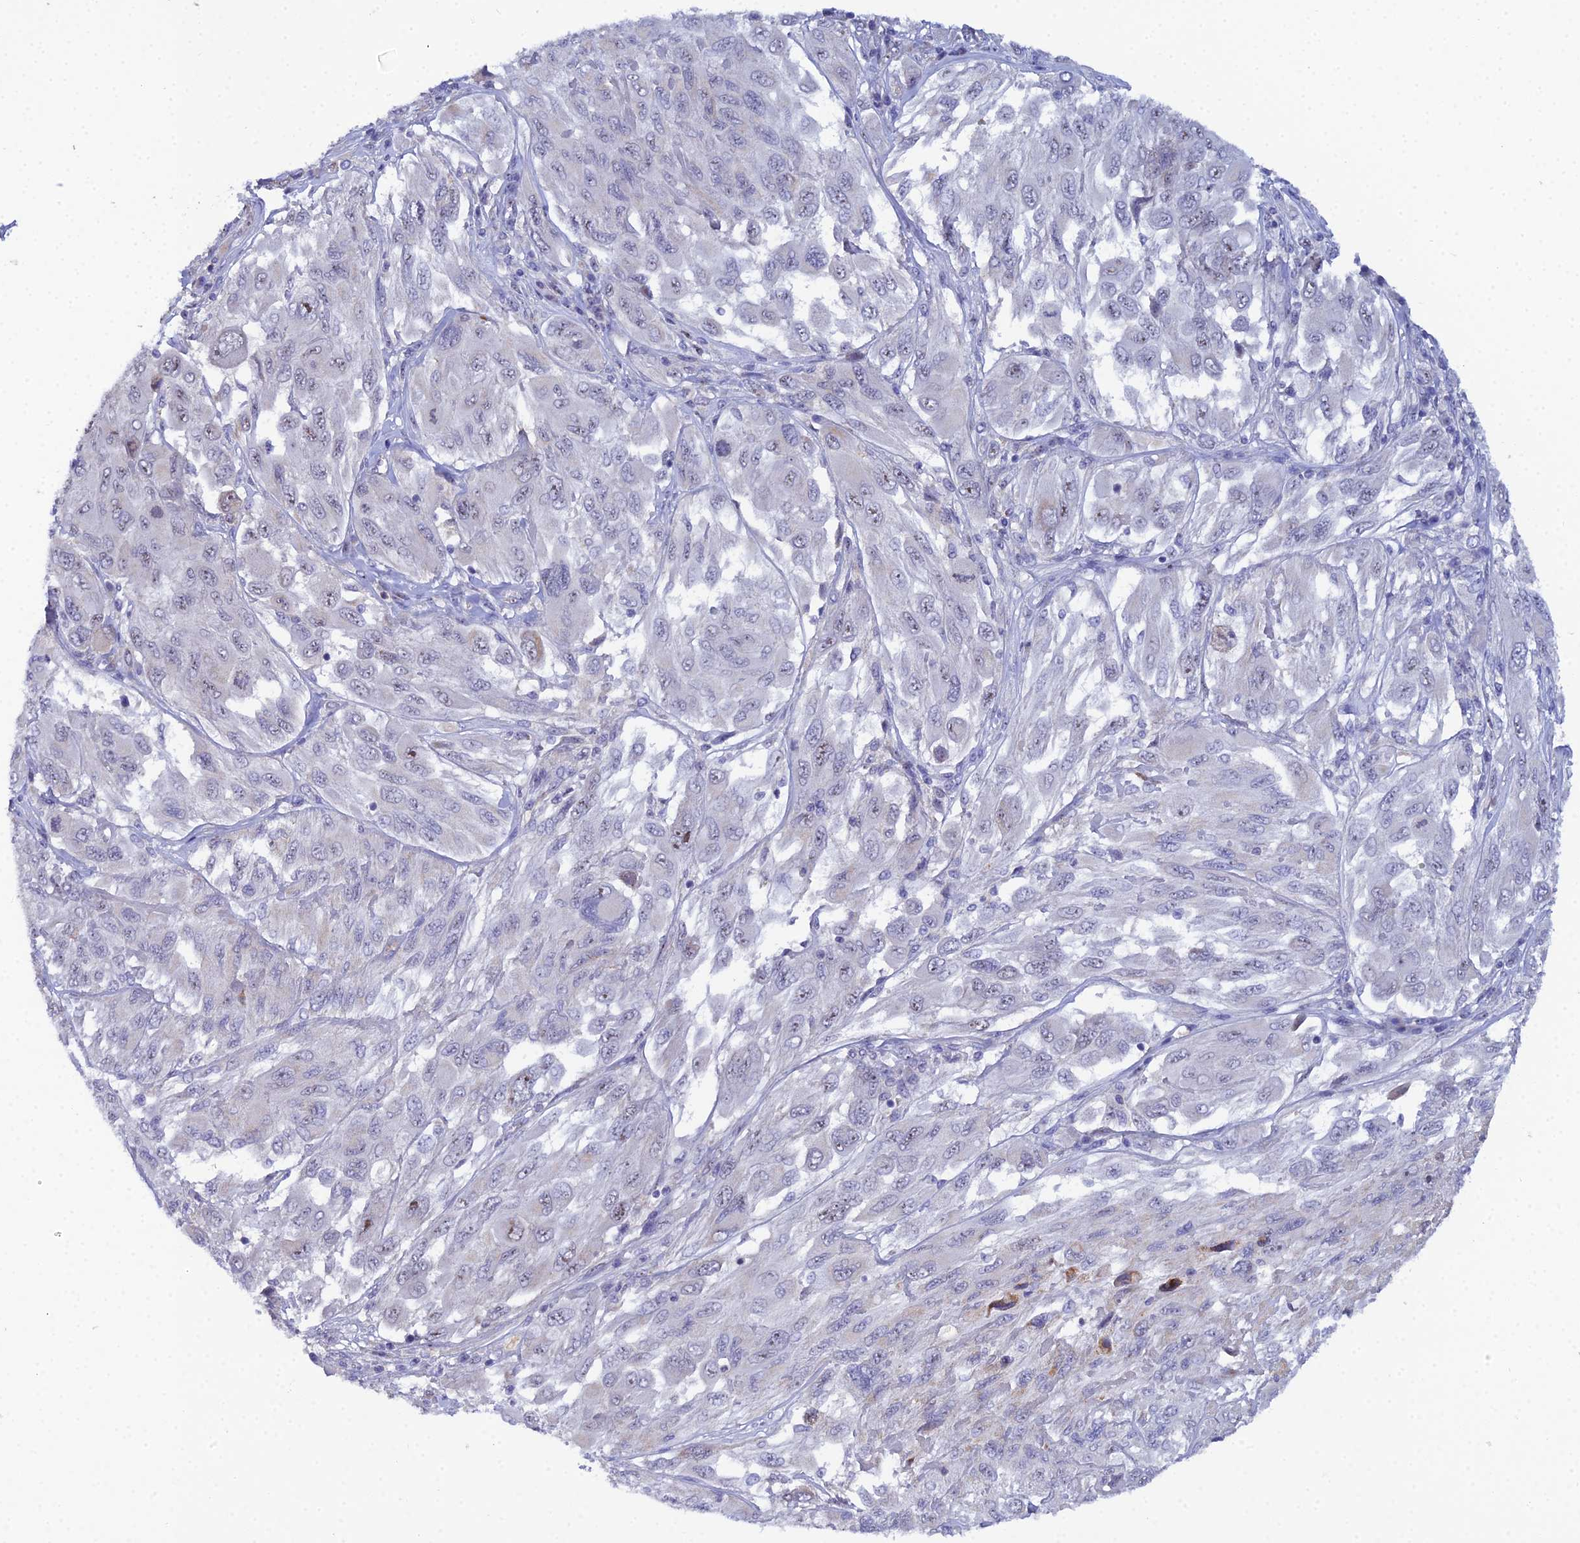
{"staining": {"intensity": "weak", "quantity": "<25%", "location": "nuclear"}, "tissue": "melanoma", "cell_type": "Tumor cells", "image_type": "cancer", "snomed": [{"axis": "morphology", "description": "Malignant melanoma, NOS"}, {"axis": "topography", "description": "Skin"}], "caption": "This image is of malignant melanoma stained with immunohistochemistry (IHC) to label a protein in brown with the nuclei are counter-stained blue. There is no positivity in tumor cells.", "gene": "PLPP4", "patient": {"sex": "female", "age": 91}}